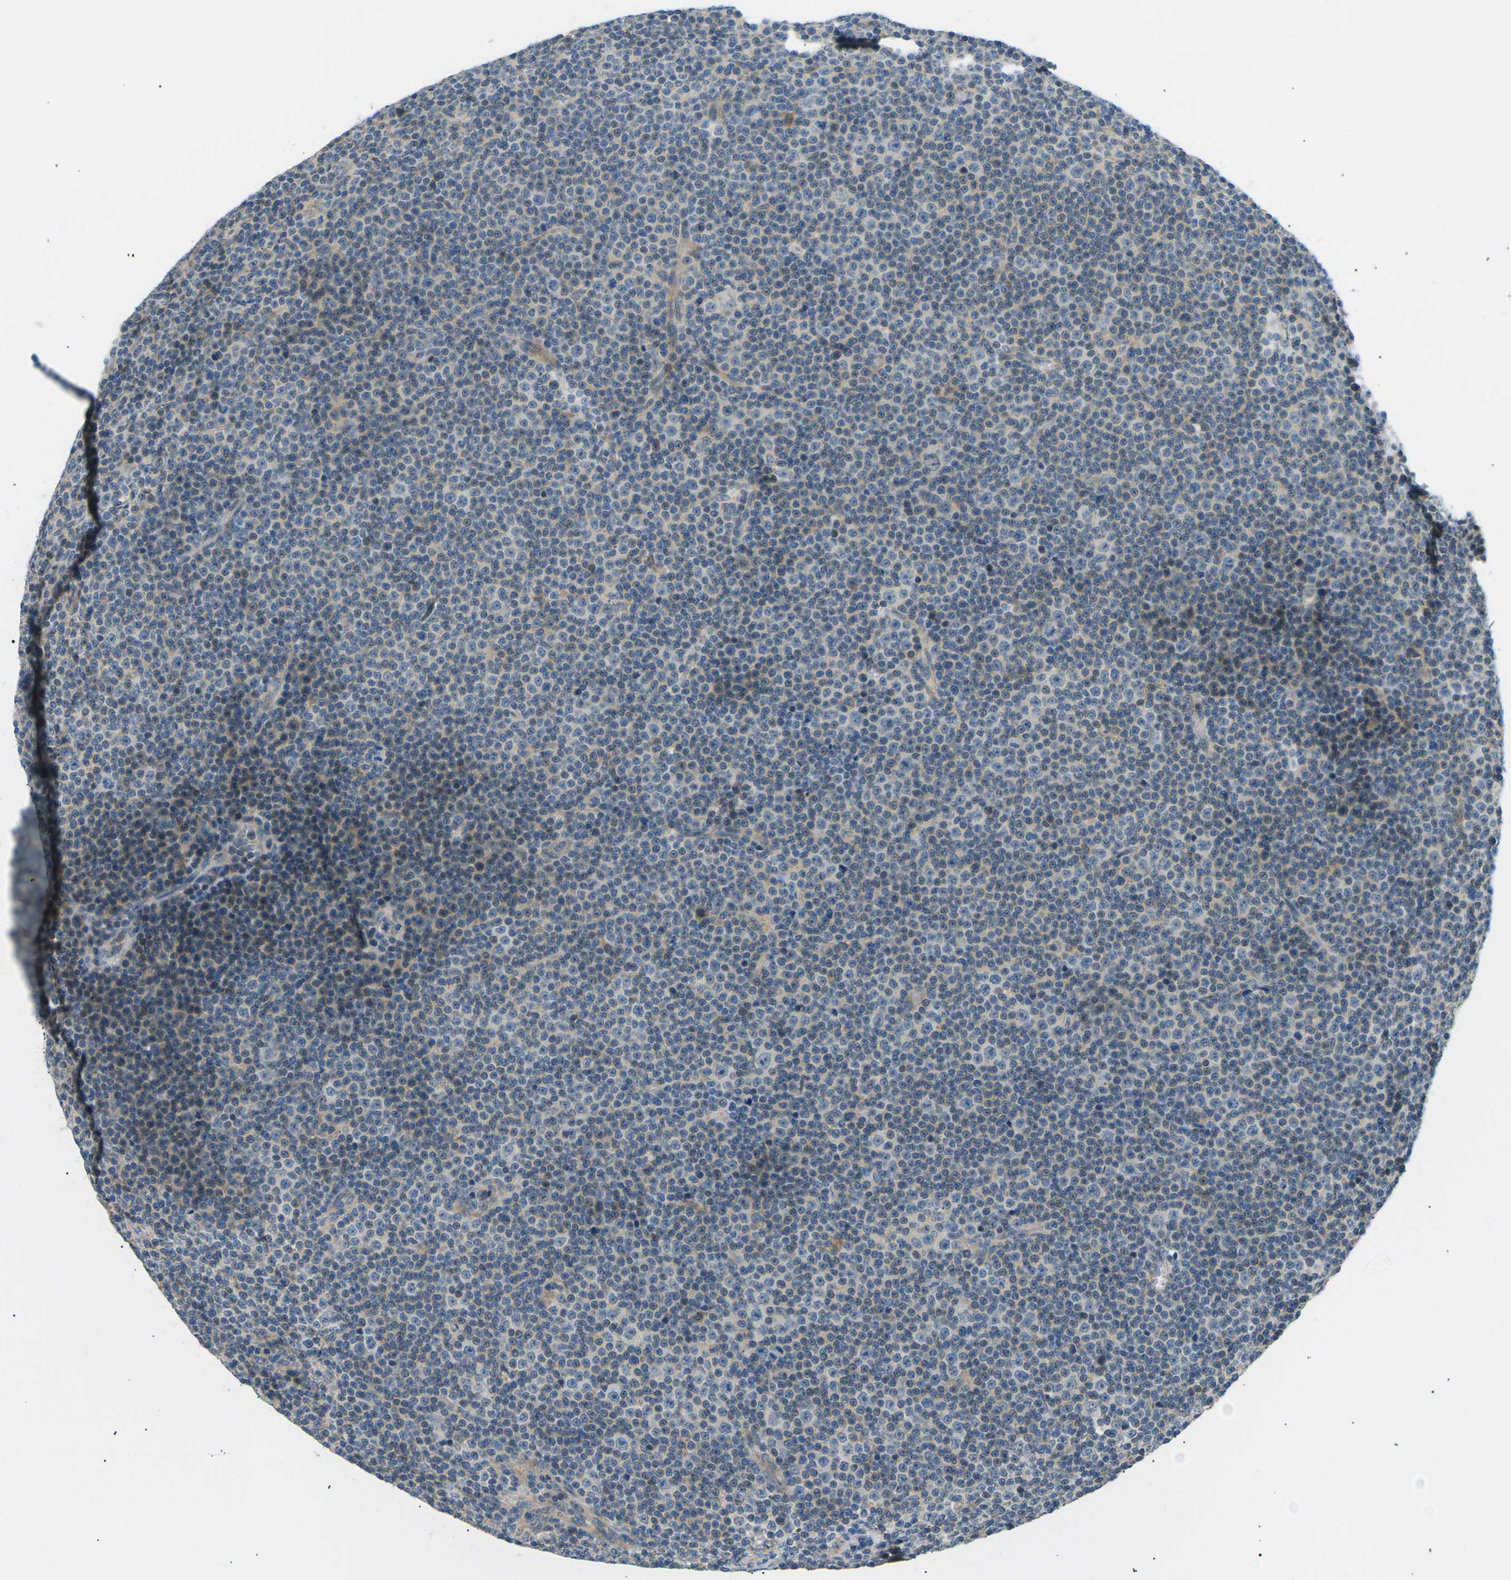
{"staining": {"intensity": "negative", "quantity": "none", "location": "none"}, "tissue": "lymphoma", "cell_type": "Tumor cells", "image_type": "cancer", "snomed": [{"axis": "morphology", "description": "Malignant lymphoma, non-Hodgkin's type, Low grade"}, {"axis": "topography", "description": "Lymph node"}], "caption": "The immunohistochemistry (IHC) photomicrograph has no significant expression in tumor cells of lymphoma tissue. (Stains: DAB immunohistochemistry with hematoxylin counter stain, Microscopy: brightfield microscopy at high magnification).", "gene": "TBC1D8", "patient": {"sex": "female", "age": 67}}